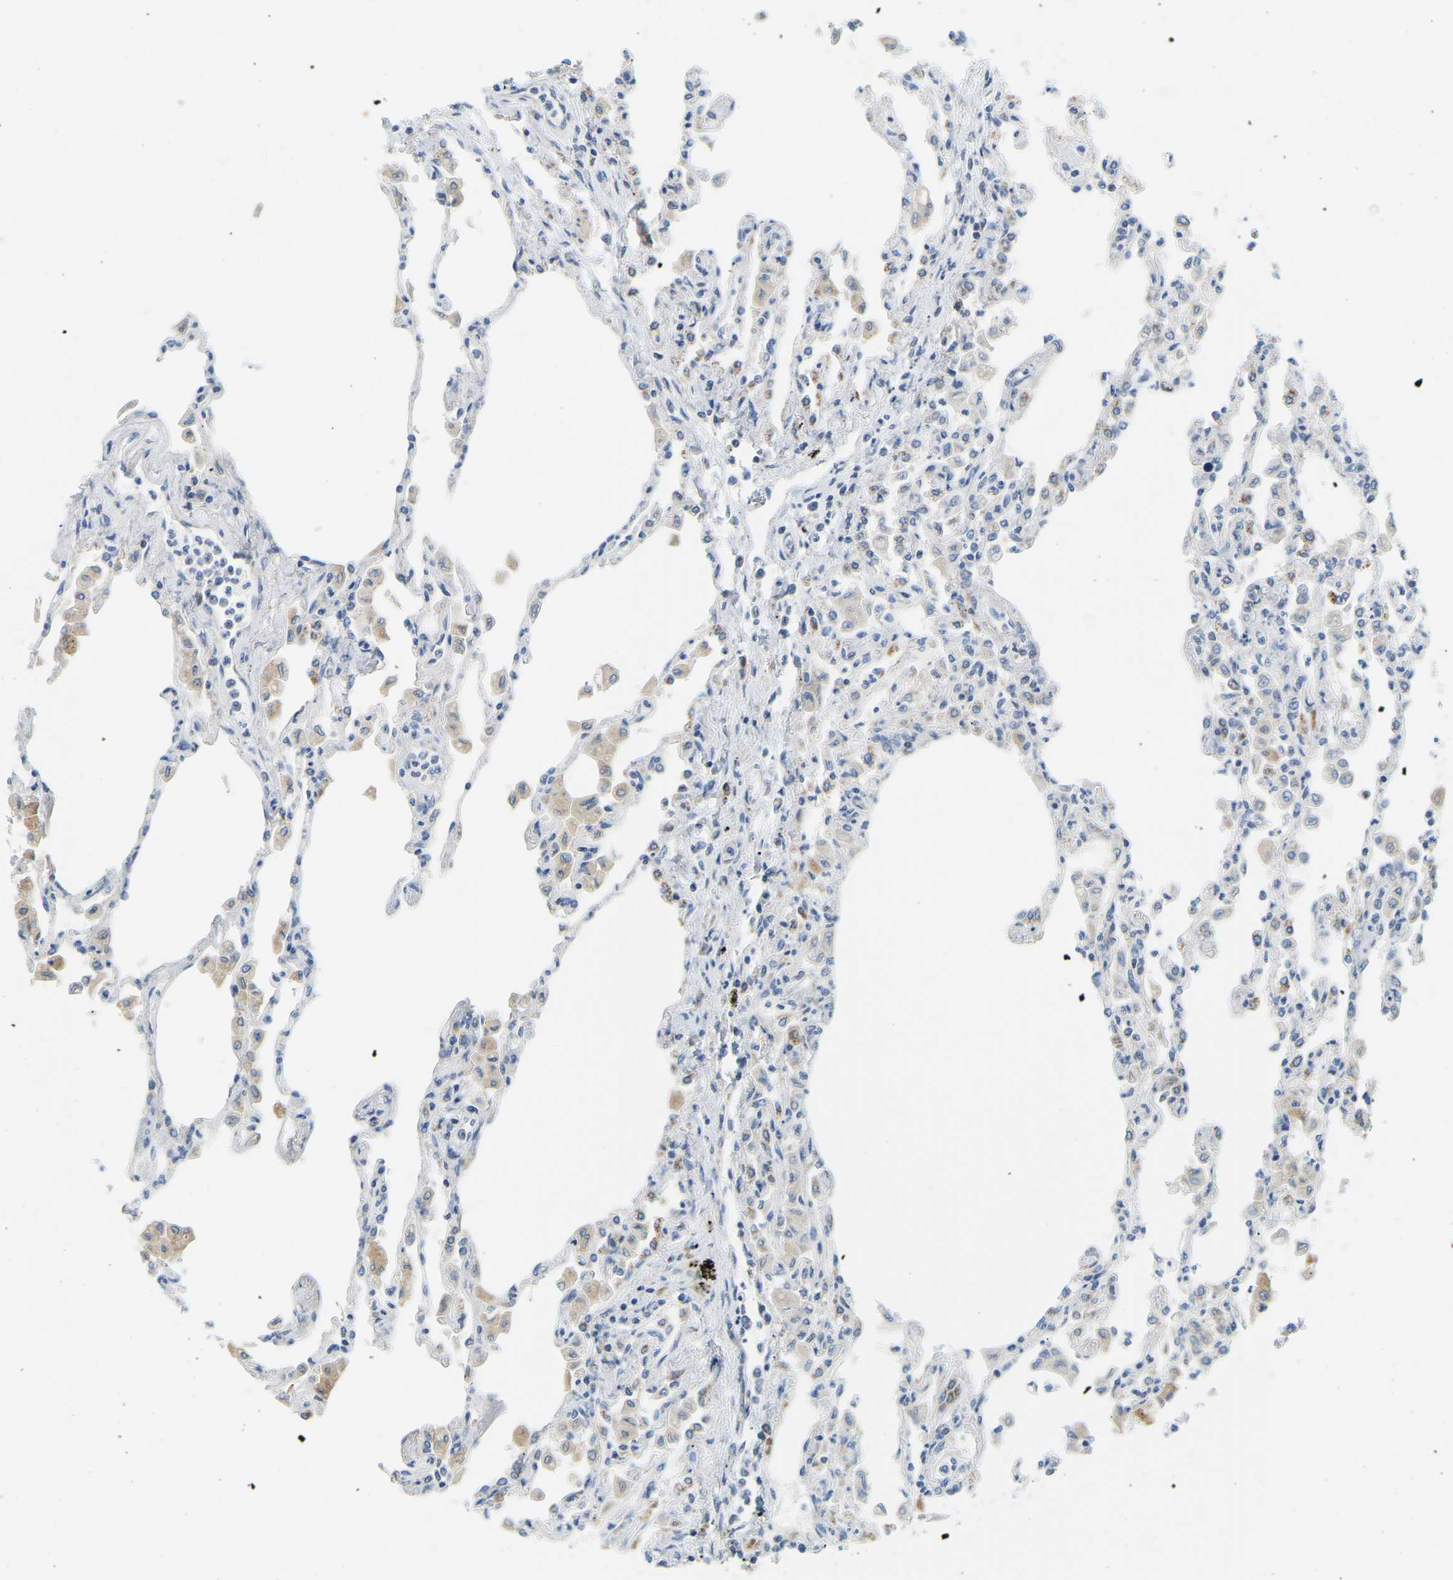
{"staining": {"intensity": "negative", "quantity": "none", "location": "none"}, "tissue": "lung", "cell_type": "Alveolar cells", "image_type": "normal", "snomed": [{"axis": "morphology", "description": "Normal tissue, NOS"}, {"axis": "topography", "description": "Bronchus"}, {"axis": "topography", "description": "Lung"}], "caption": "Human lung stained for a protein using IHC shows no expression in alveolar cells.", "gene": "GDA", "patient": {"sex": "female", "age": 49}}